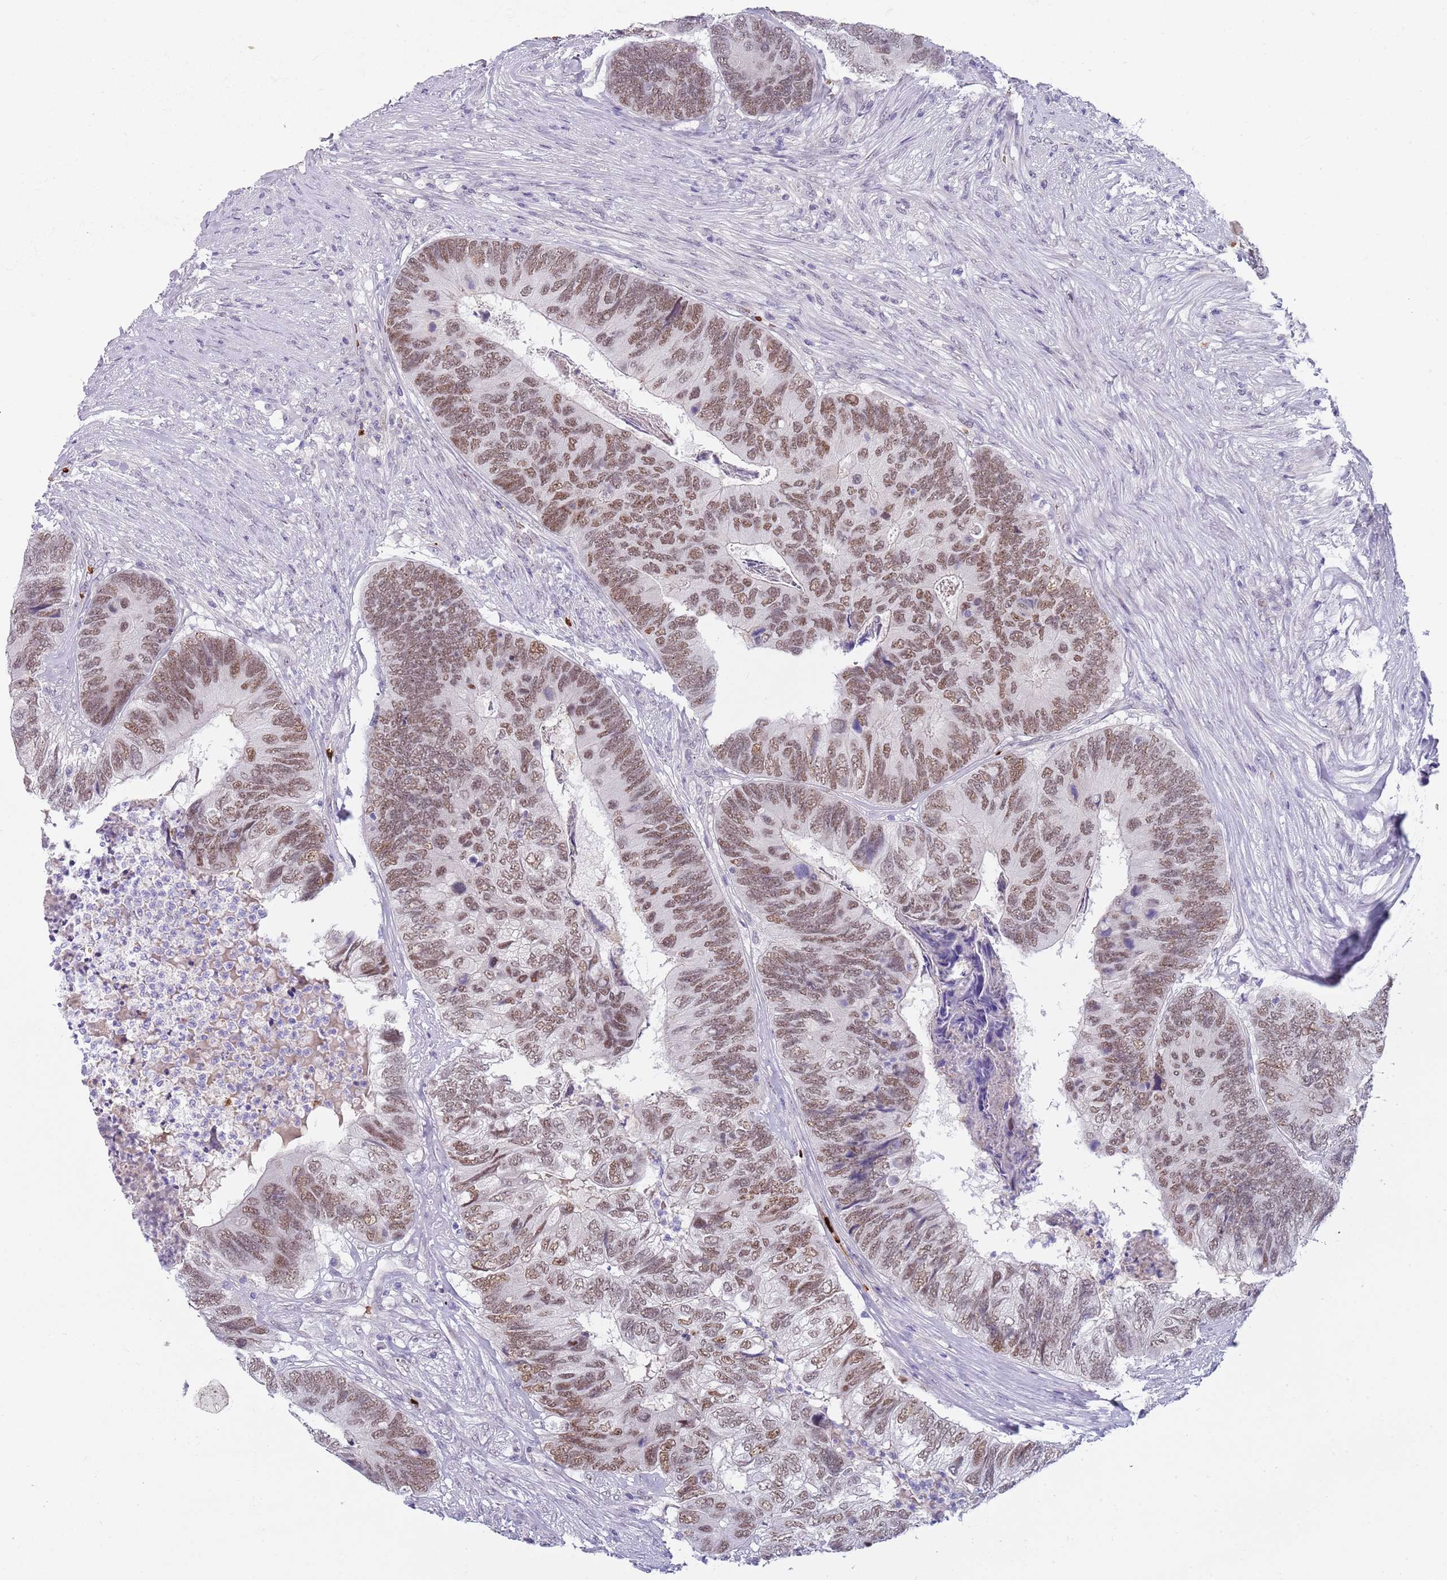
{"staining": {"intensity": "moderate", "quantity": ">75%", "location": "nuclear"}, "tissue": "colorectal cancer", "cell_type": "Tumor cells", "image_type": "cancer", "snomed": [{"axis": "morphology", "description": "Adenocarcinoma, NOS"}, {"axis": "topography", "description": "Colon"}], "caption": "High-power microscopy captured an immunohistochemistry (IHC) photomicrograph of colorectal adenocarcinoma, revealing moderate nuclear positivity in about >75% of tumor cells.", "gene": "LYPD6B", "patient": {"sex": "female", "age": 67}}